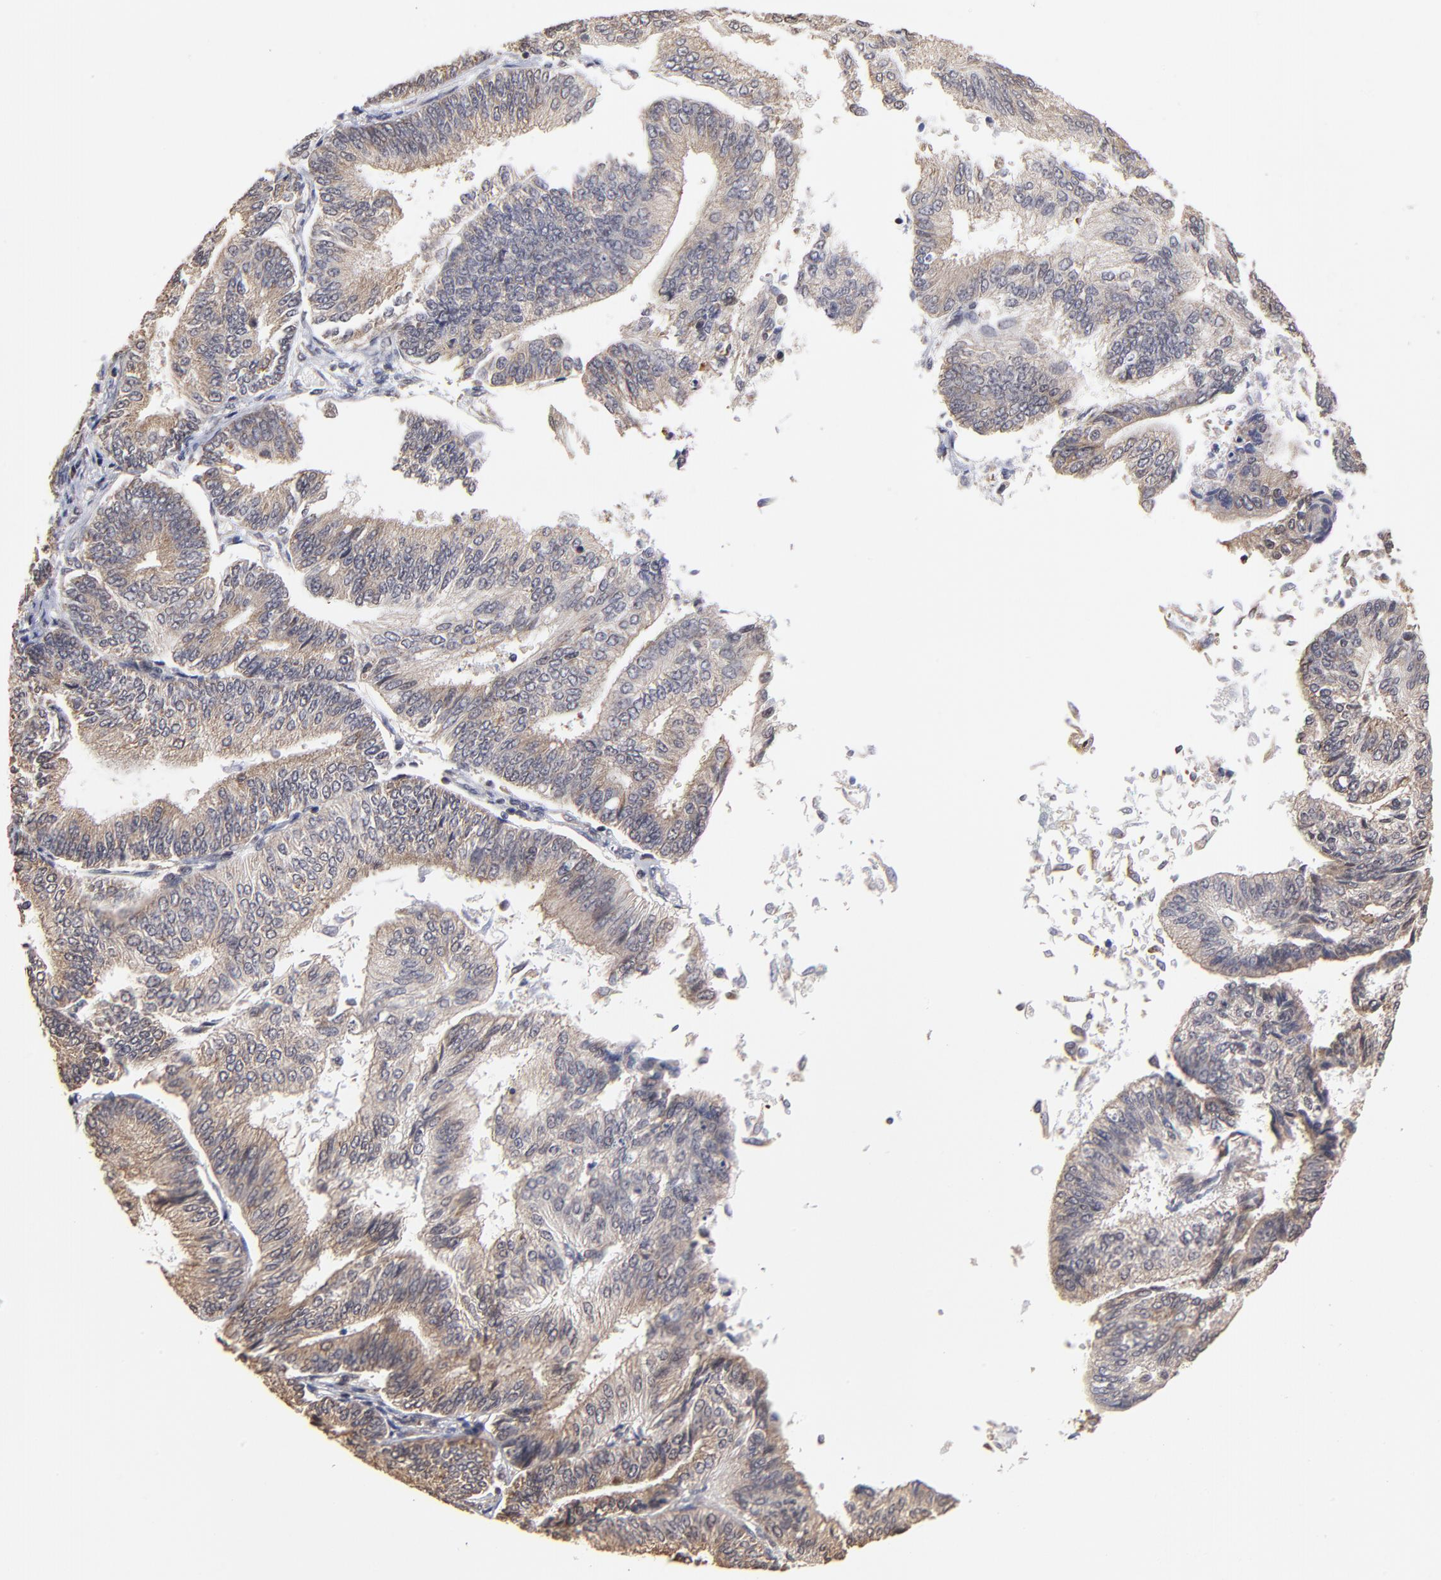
{"staining": {"intensity": "weak", "quantity": ">75%", "location": "cytoplasmic/membranous"}, "tissue": "endometrial cancer", "cell_type": "Tumor cells", "image_type": "cancer", "snomed": [{"axis": "morphology", "description": "Adenocarcinoma, NOS"}, {"axis": "topography", "description": "Endometrium"}], "caption": "IHC (DAB) staining of endometrial cancer (adenocarcinoma) demonstrates weak cytoplasmic/membranous protein expression in approximately >75% of tumor cells.", "gene": "BRPF1", "patient": {"sex": "female", "age": 55}}